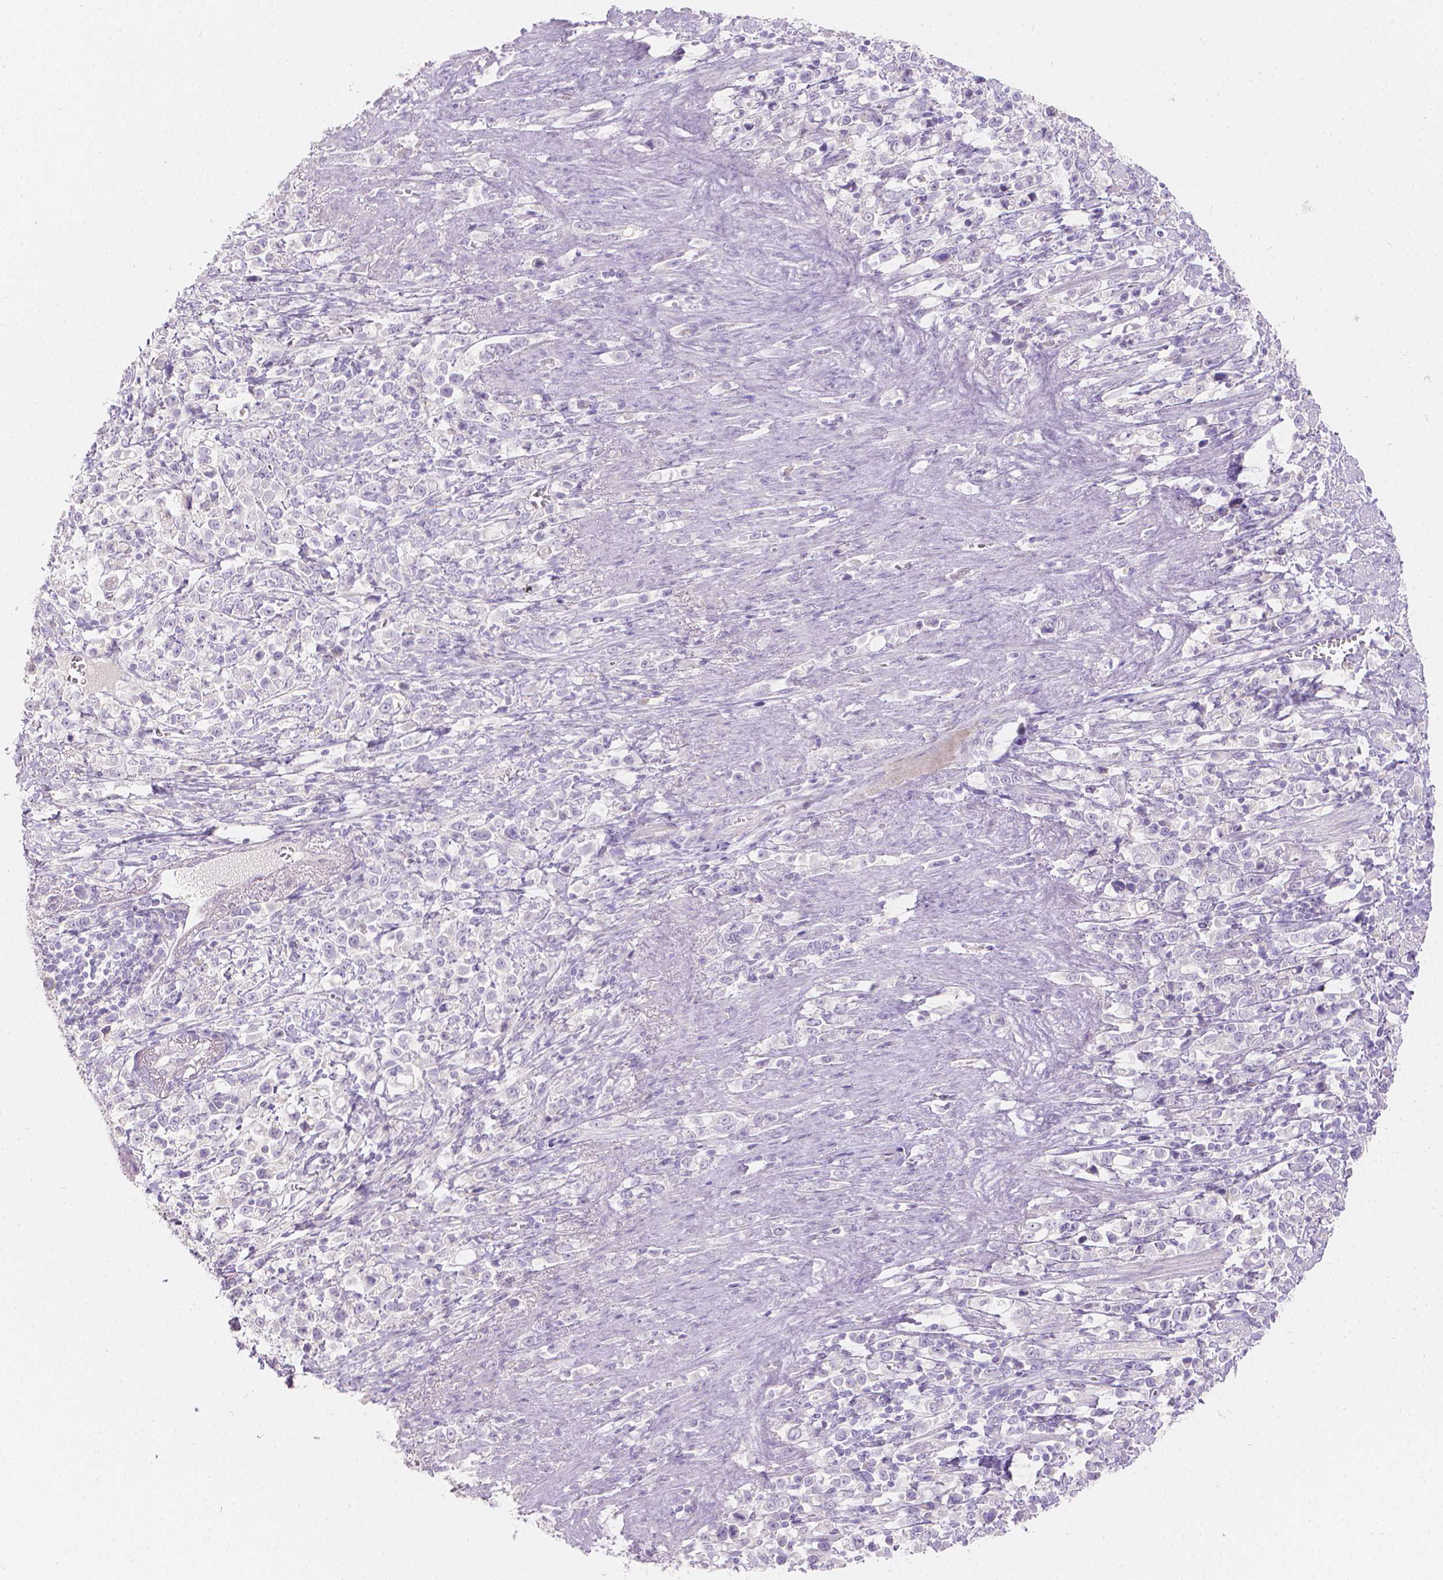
{"staining": {"intensity": "negative", "quantity": "none", "location": "none"}, "tissue": "stomach cancer", "cell_type": "Tumor cells", "image_type": "cancer", "snomed": [{"axis": "morphology", "description": "Adenocarcinoma, NOS"}, {"axis": "topography", "description": "Stomach"}], "caption": "Immunohistochemical staining of stomach adenocarcinoma reveals no significant expression in tumor cells.", "gene": "HTN3", "patient": {"sex": "male", "age": 63}}